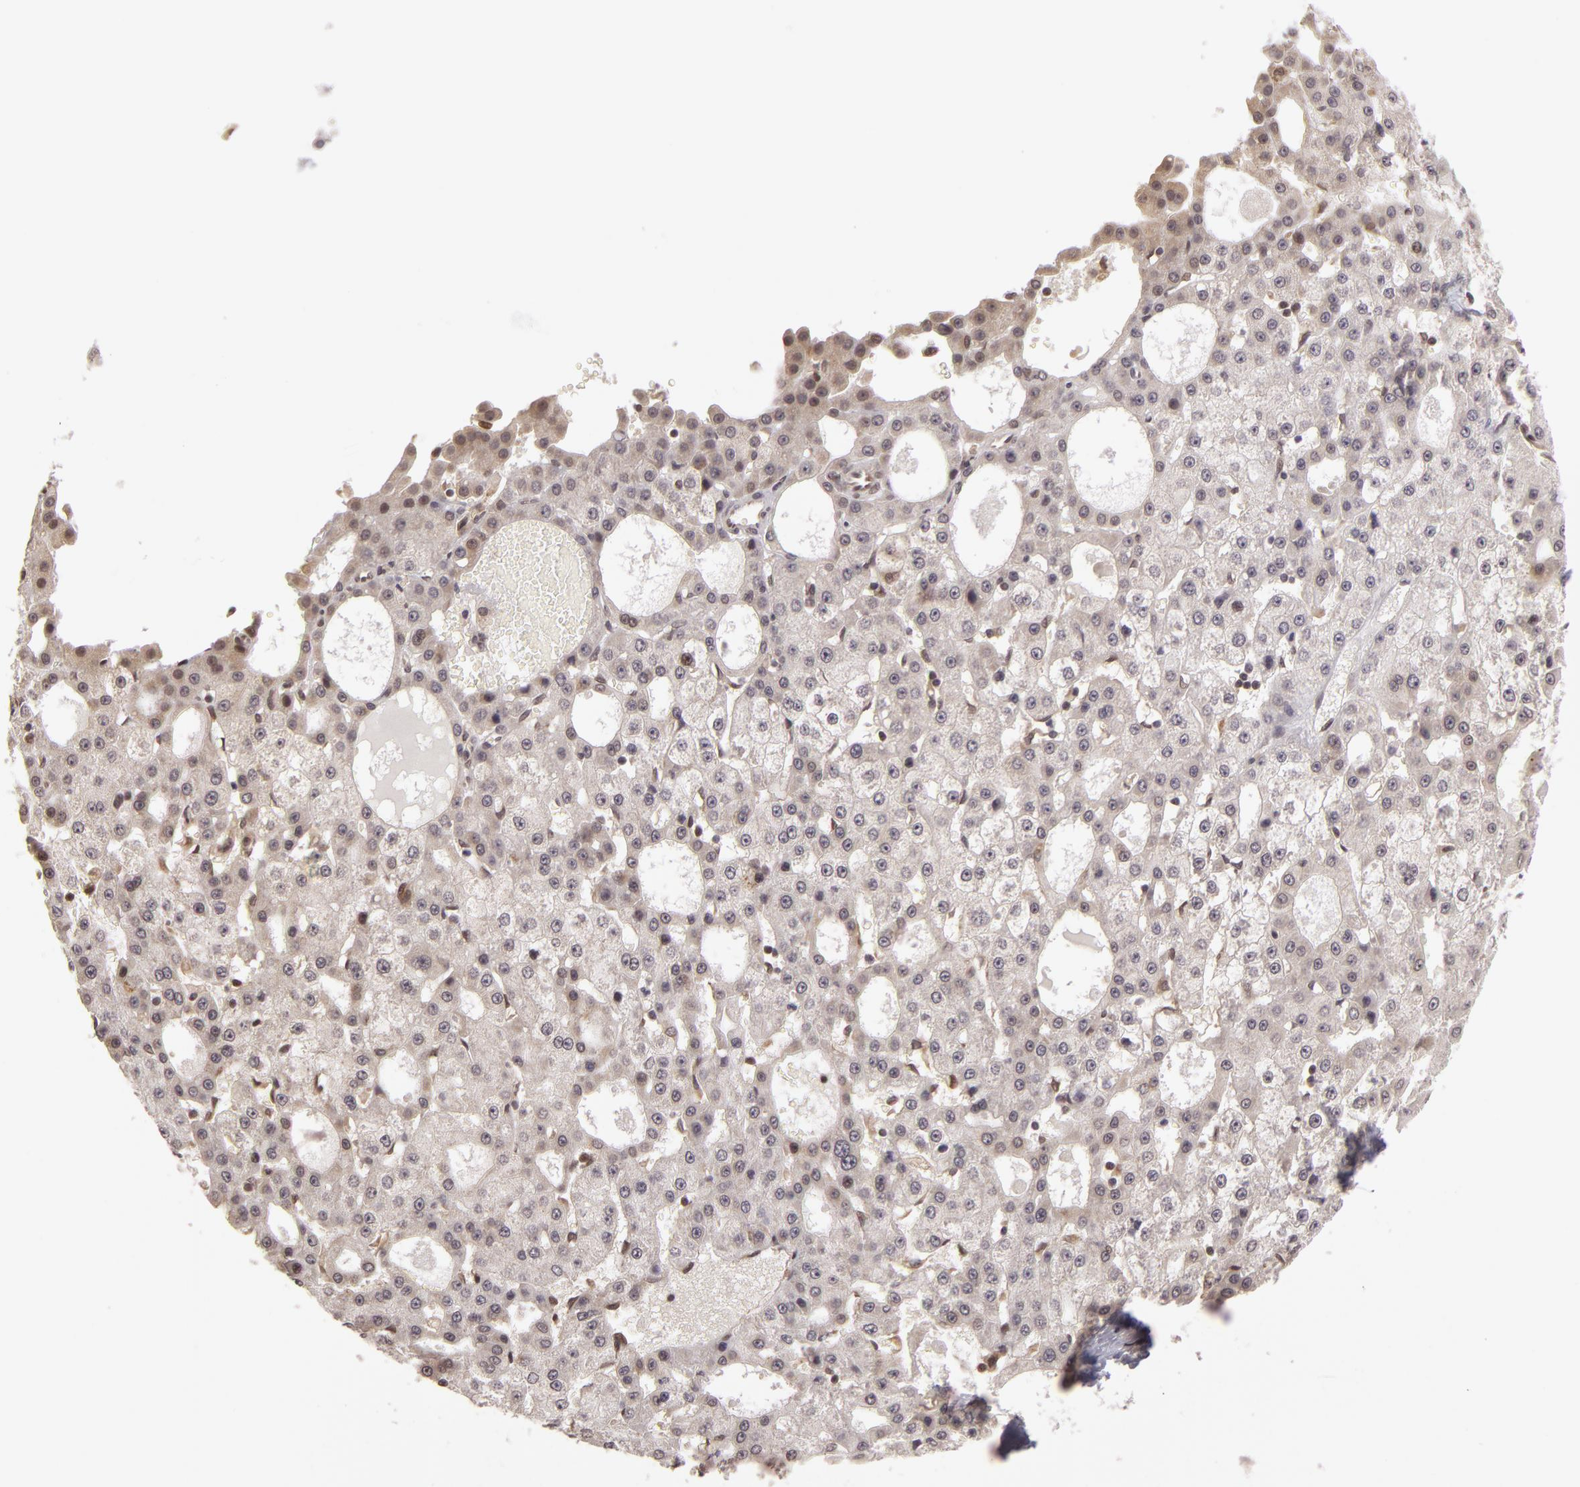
{"staining": {"intensity": "moderate", "quantity": "<25%", "location": "cytoplasmic/membranous,nuclear"}, "tissue": "liver cancer", "cell_type": "Tumor cells", "image_type": "cancer", "snomed": [{"axis": "morphology", "description": "Carcinoma, Hepatocellular, NOS"}, {"axis": "topography", "description": "Liver"}], "caption": "Liver hepatocellular carcinoma was stained to show a protein in brown. There is low levels of moderate cytoplasmic/membranous and nuclear expression in approximately <25% of tumor cells. (Stains: DAB in brown, nuclei in blue, Microscopy: brightfield microscopy at high magnification).", "gene": "ZNF133", "patient": {"sex": "male", "age": 47}}